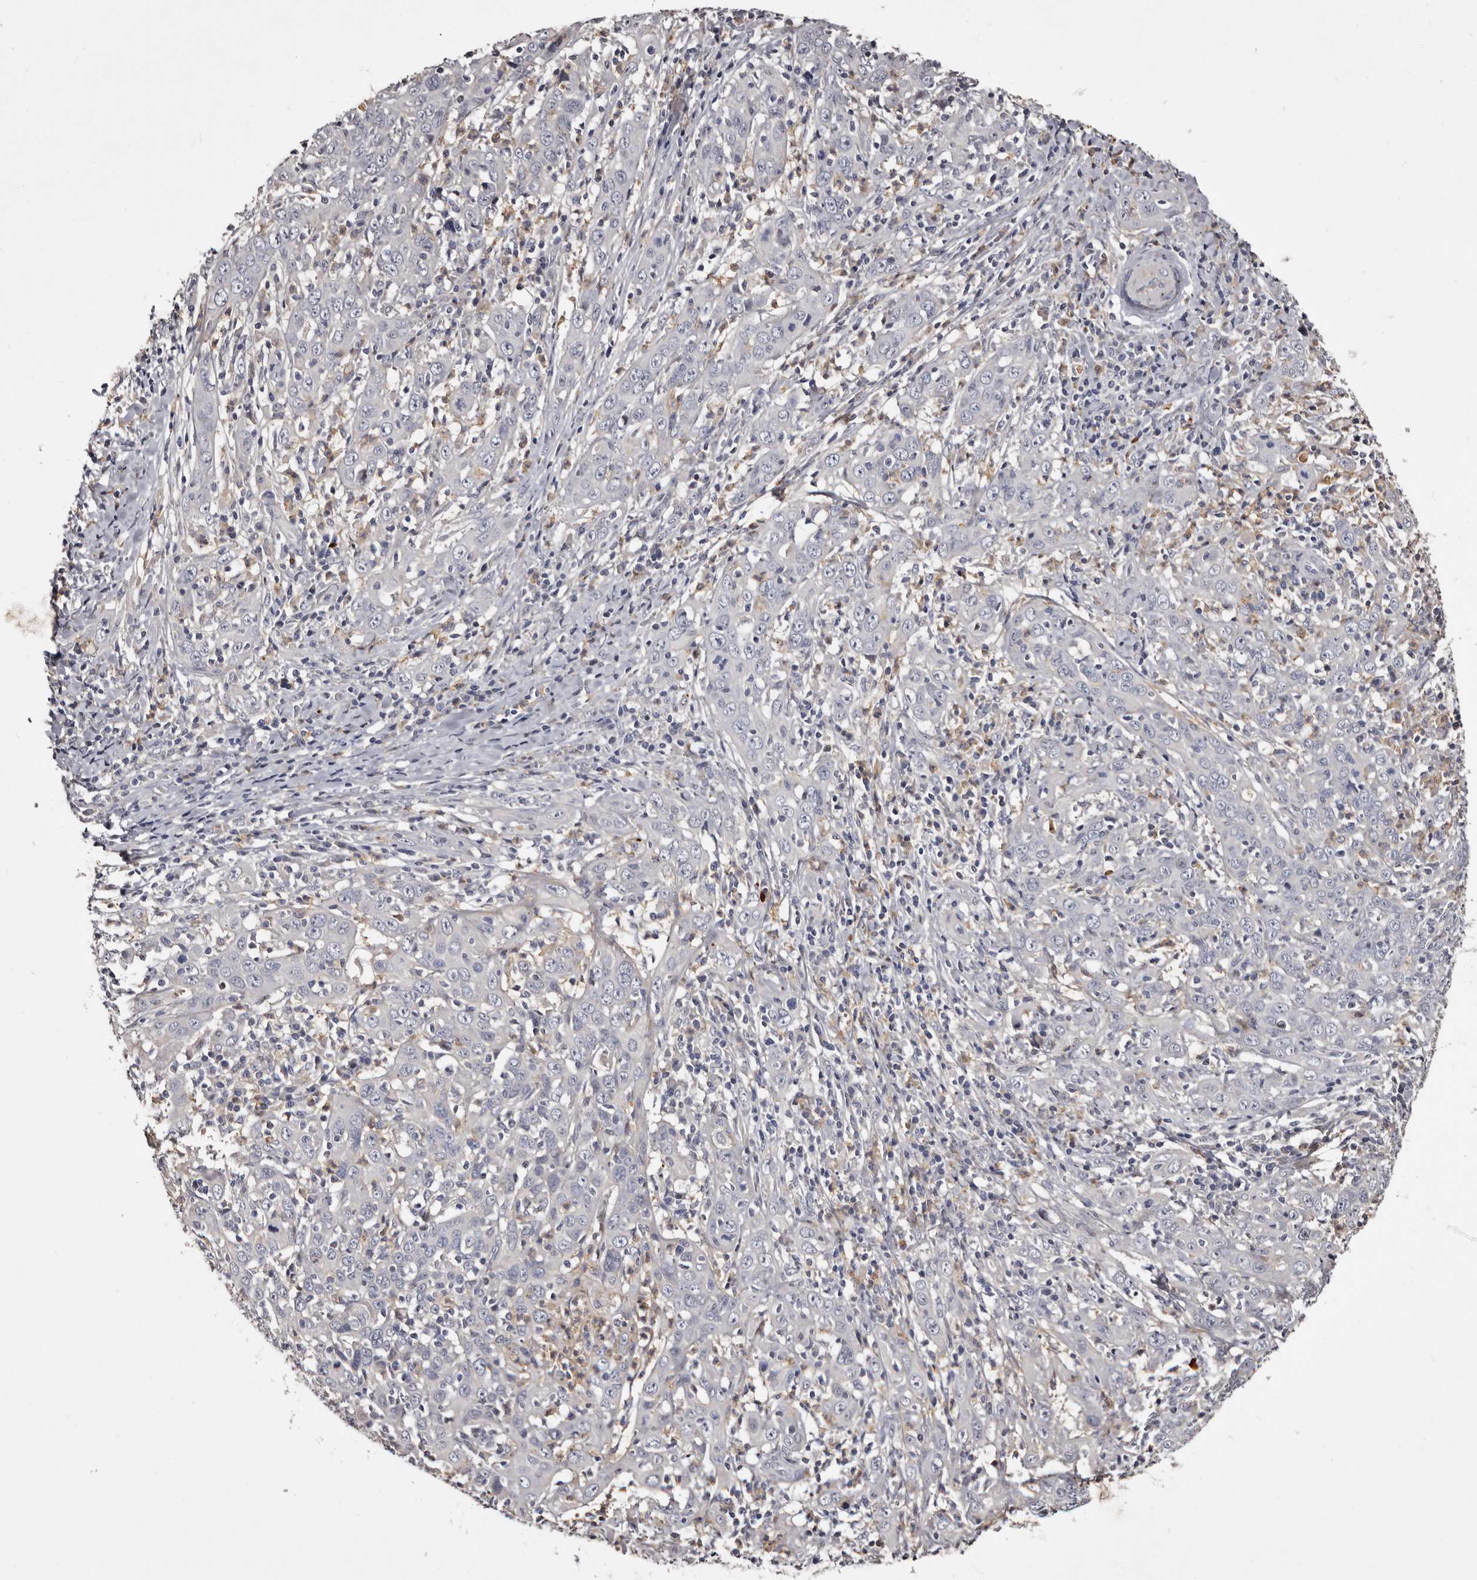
{"staining": {"intensity": "negative", "quantity": "none", "location": "none"}, "tissue": "cervical cancer", "cell_type": "Tumor cells", "image_type": "cancer", "snomed": [{"axis": "morphology", "description": "Squamous cell carcinoma, NOS"}, {"axis": "topography", "description": "Cervix"}], "caption": "The micrograph shows no significant staining in tumor cells of cervical cancer (squamous cell carcinoma). (DAB (3,3'-diaminobenzidine) immunohistochemistry (IHC) visualized using brightfield microscopy, high magnification).", "gene": "SLC10A4", "patient": {"sex": "female", "age": 46}}